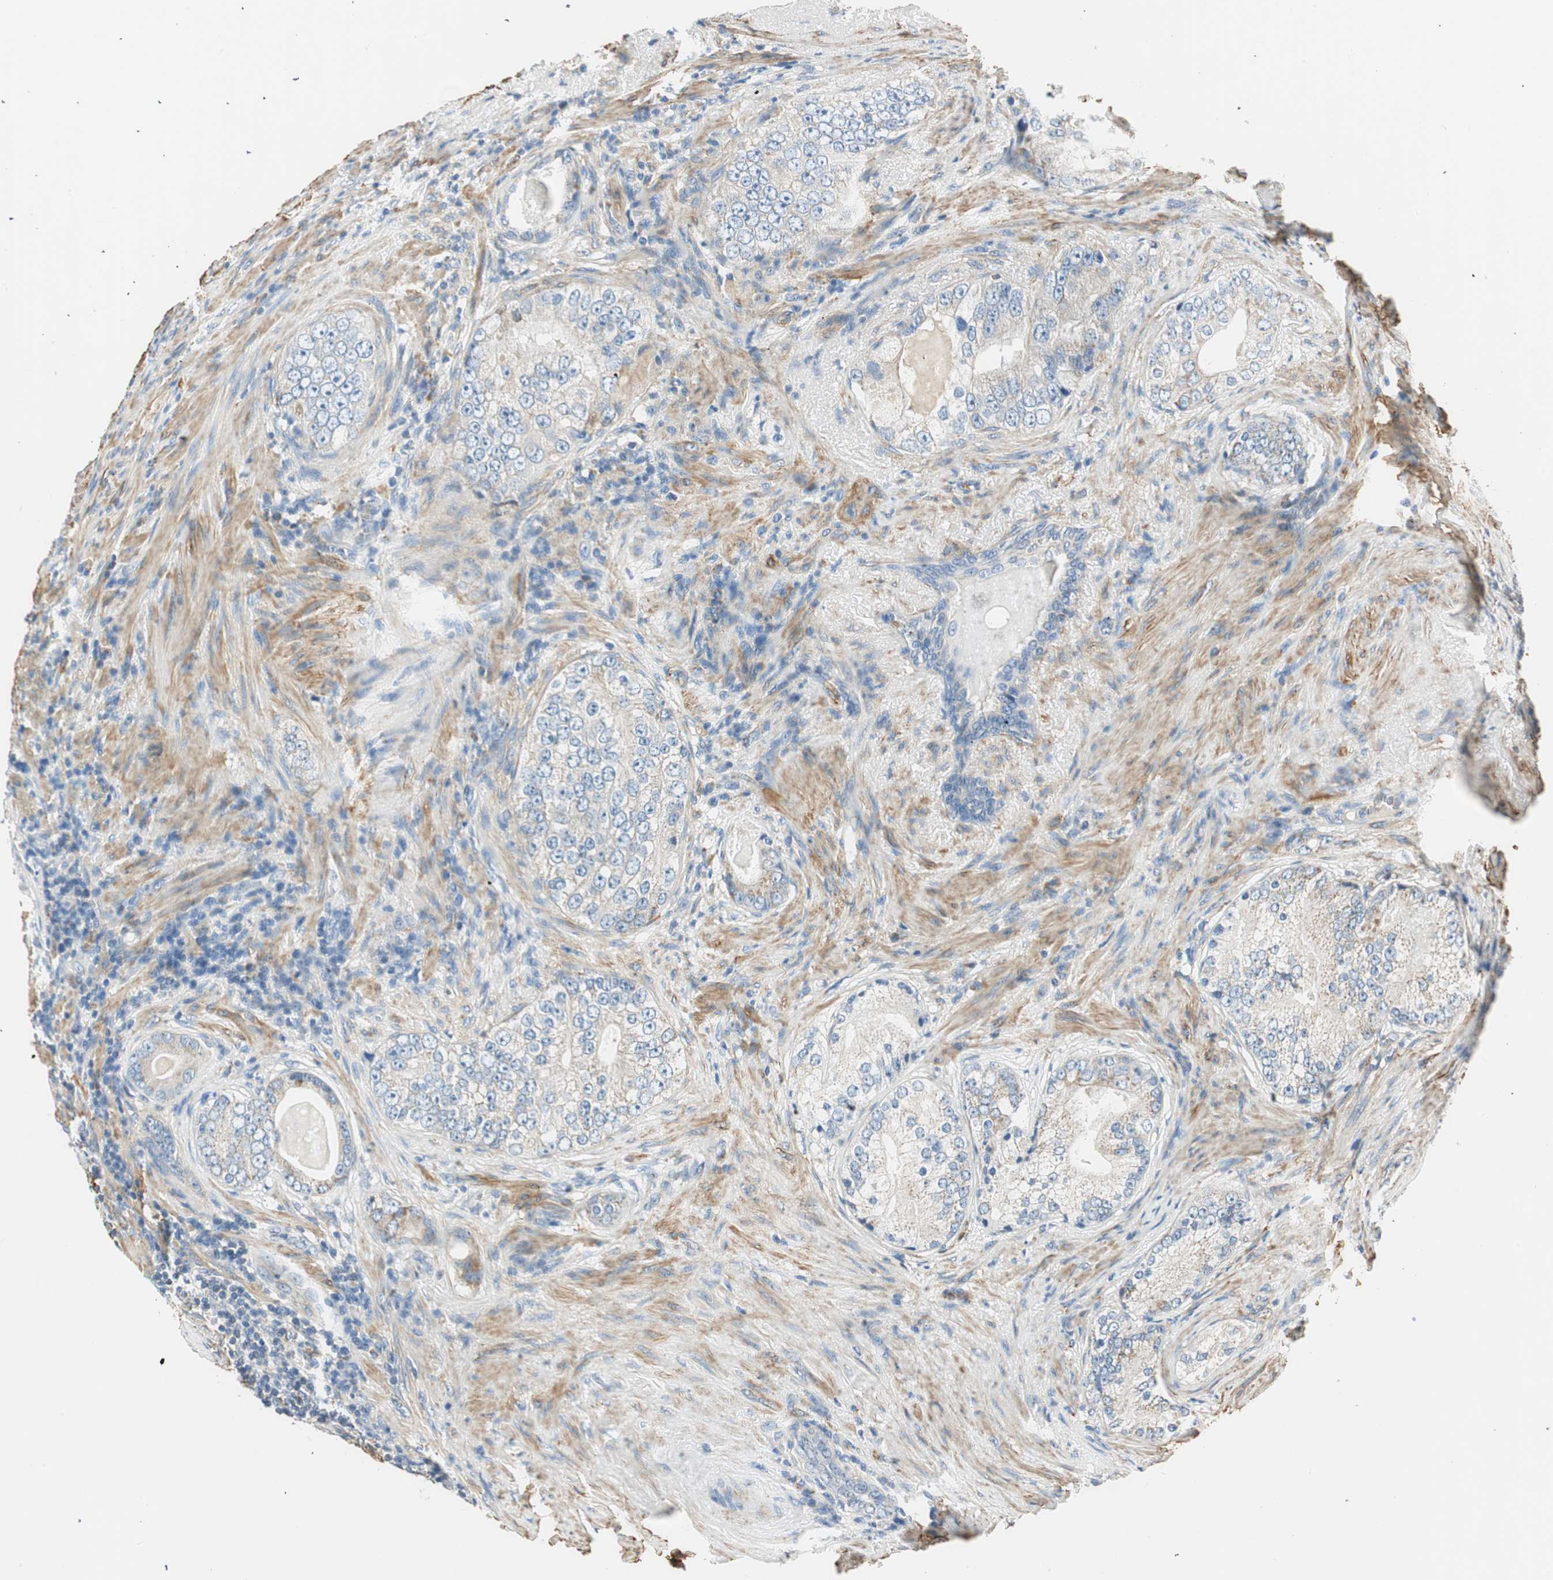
{"staining": {"intensity": "weak", "quantity": "<25%", "location": "cytoplasmic/membranous"}, "tissue": "prostate cancer", "cell_type": "Tumor cells", "image_type": "cancer", "snomed": [{"axis": "morphology", "description": "Adenocarcinoma, High grade"}, {"axis": "topography", "description": "Prostate"}], "caption": "High magnification brightfield microscopy of prostate high-grade adenocarcinoma stained with DAB (brown) and counterstained with hematoxylin (blue): tumor cells show no significant expression.", "gene": "RORB", "patient": {"sex": "male", "age": 66}}